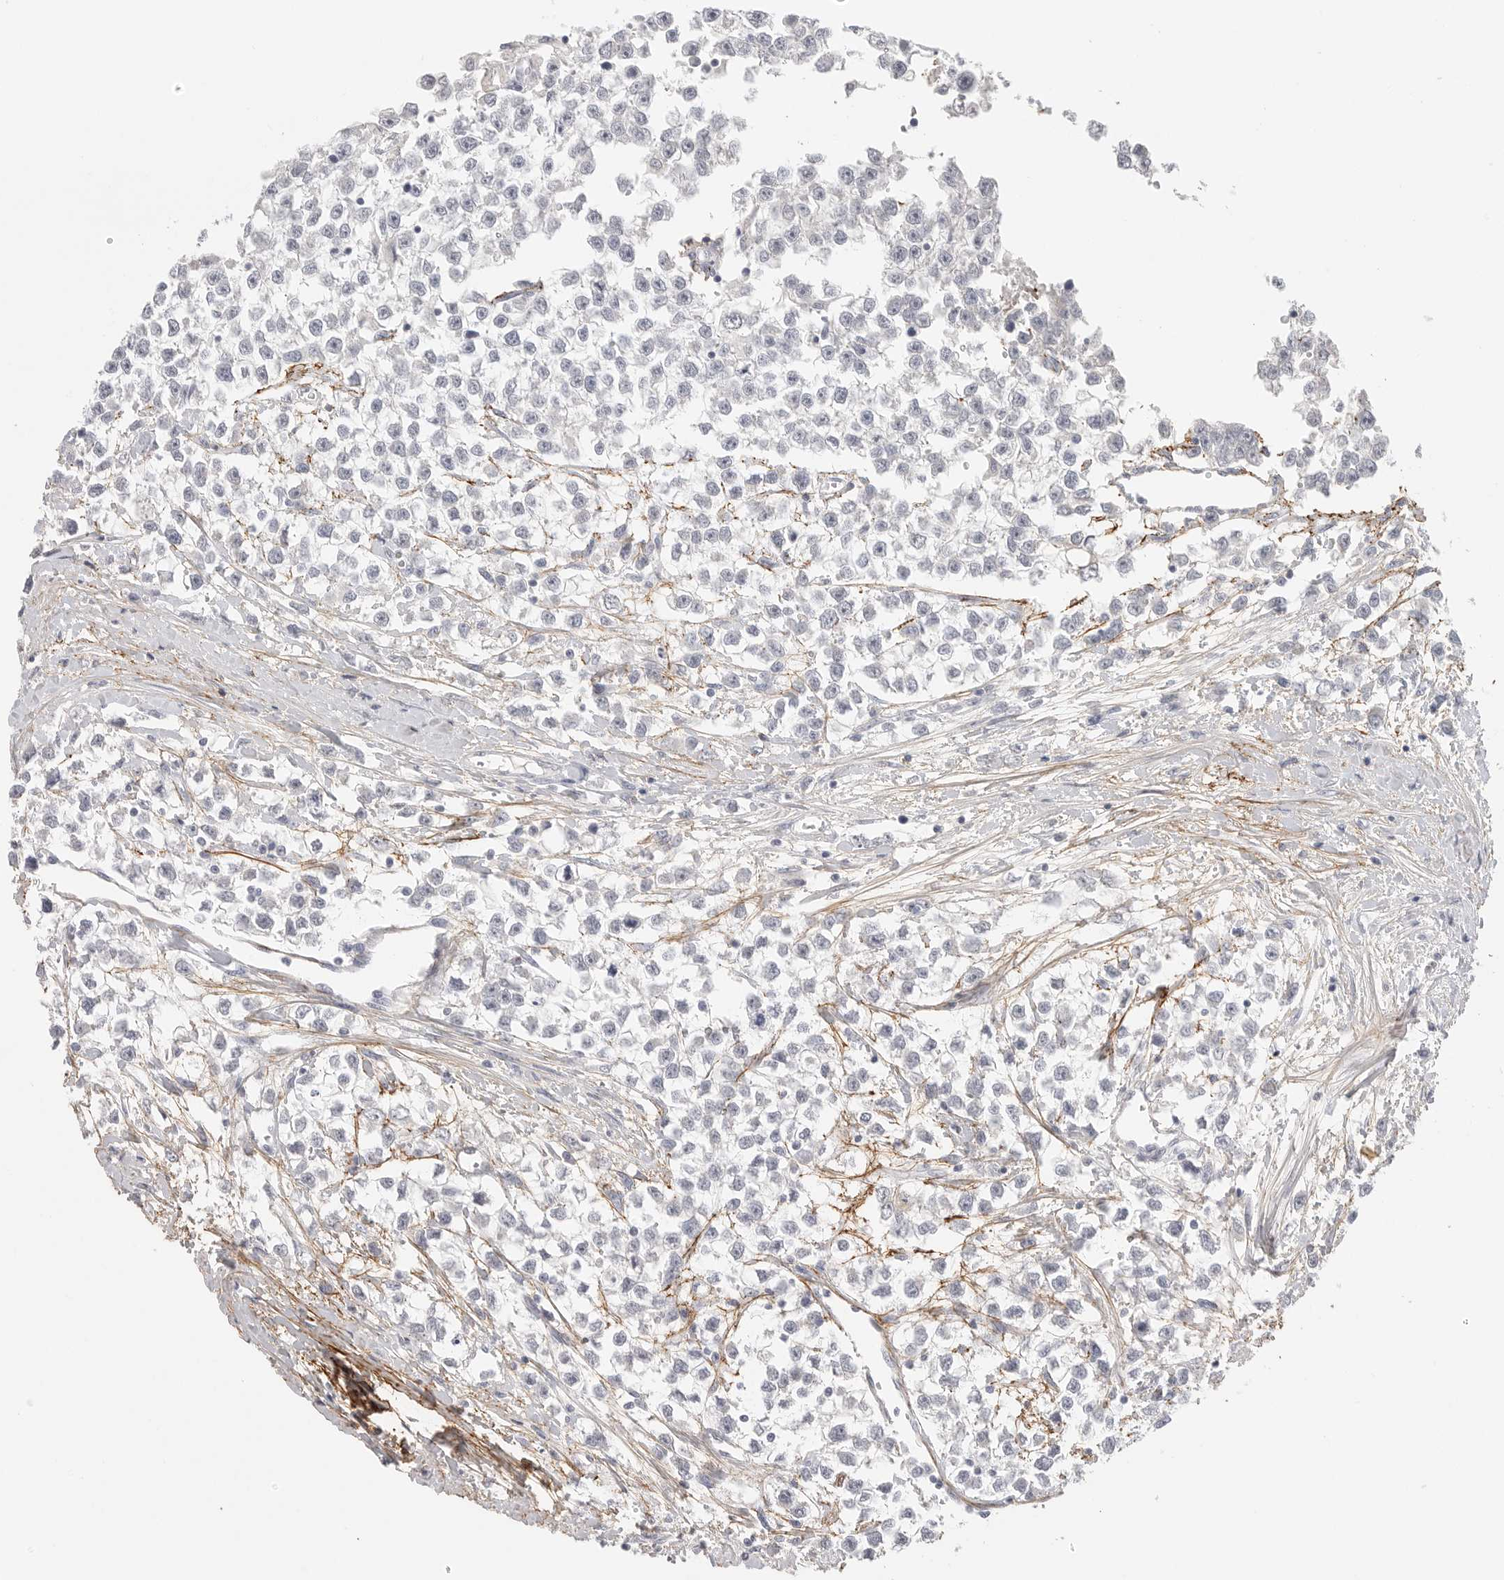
{"staining": {"intensity": "negative", "quantity": "none", "location": "none"}, "tissue": "testis cancer", "cell_type": "Tumor cells", "image_type": "cancer", "snomed": [{"axis": "morphology", "description": "Seminoma, NOS"}, {"axis": "morphology", "description": "Carcinoma, Embryonal, NOS"}, {"axis": "topography", "description": "Testis"}], "caption": "High power microscopy micrograph of an IHC micrograph of embryonal carcinoma (testis), revealing no significant positivity in tumor cells.", "gene": "FBN2", "patient": {"sex": "male", "age": 51}}